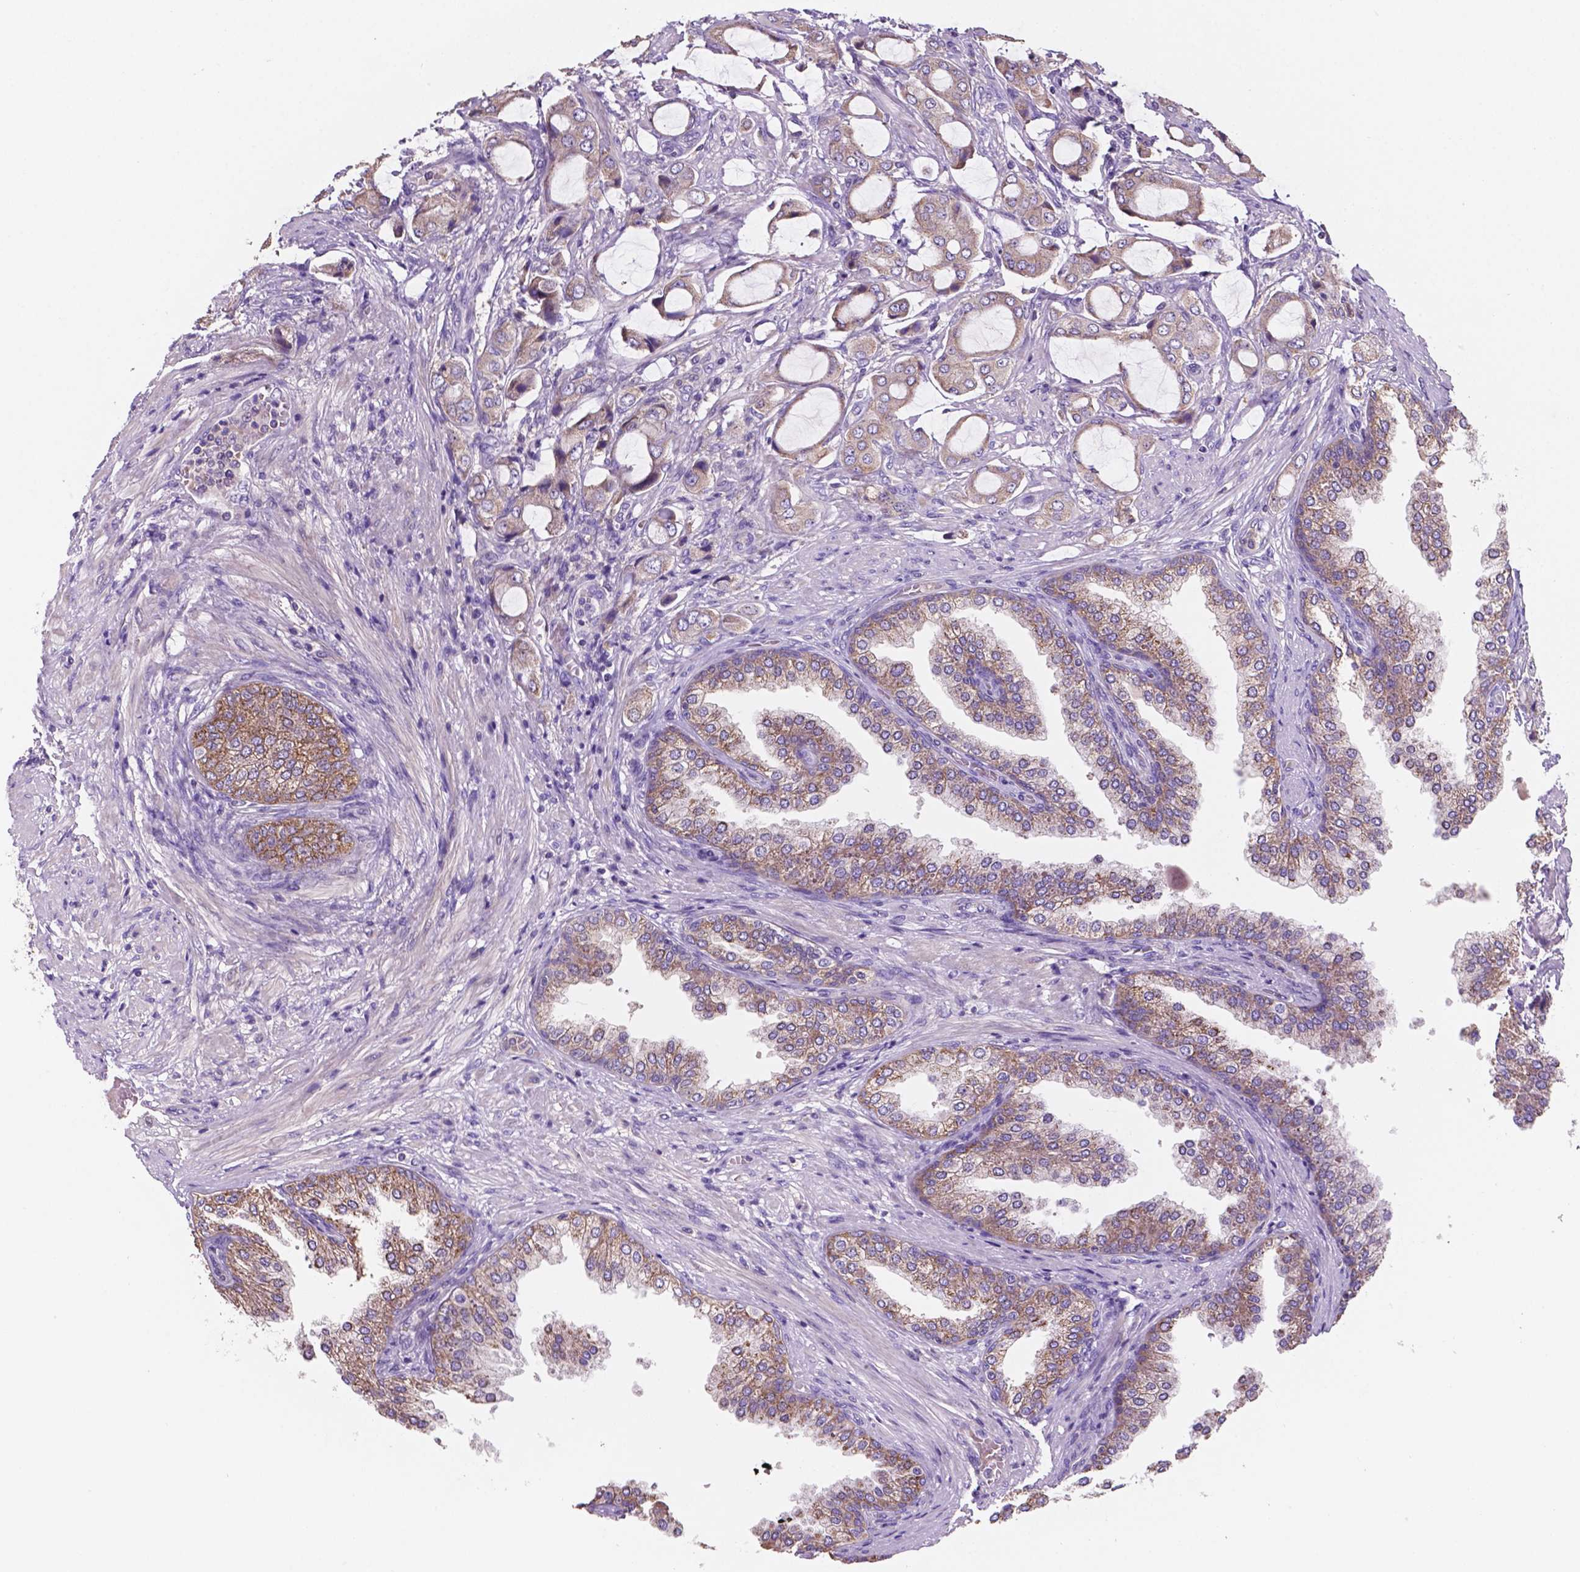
{"staining": {"intensity": "weak", "quantity": "25%-75%", "location": "cytoplasmic/membranous"}, "tissue": "prostate cancer", "cell_type": "Tumor cells", "image_type": "cancer", "snomed": [{"axis": "morphology", "description": "Adenocarcinoma, NOS"}, {"axis": "topography", "description": "Prostate"}], "caption": "Prostate cancer was stained to show a protein in brown. There is low levels of weak cytoplasmic/membranous expression in approximately 25%-75% of tumor cells.", "gene": "MKRN2OS", "patient": {"sex": "male", "age": 63}}